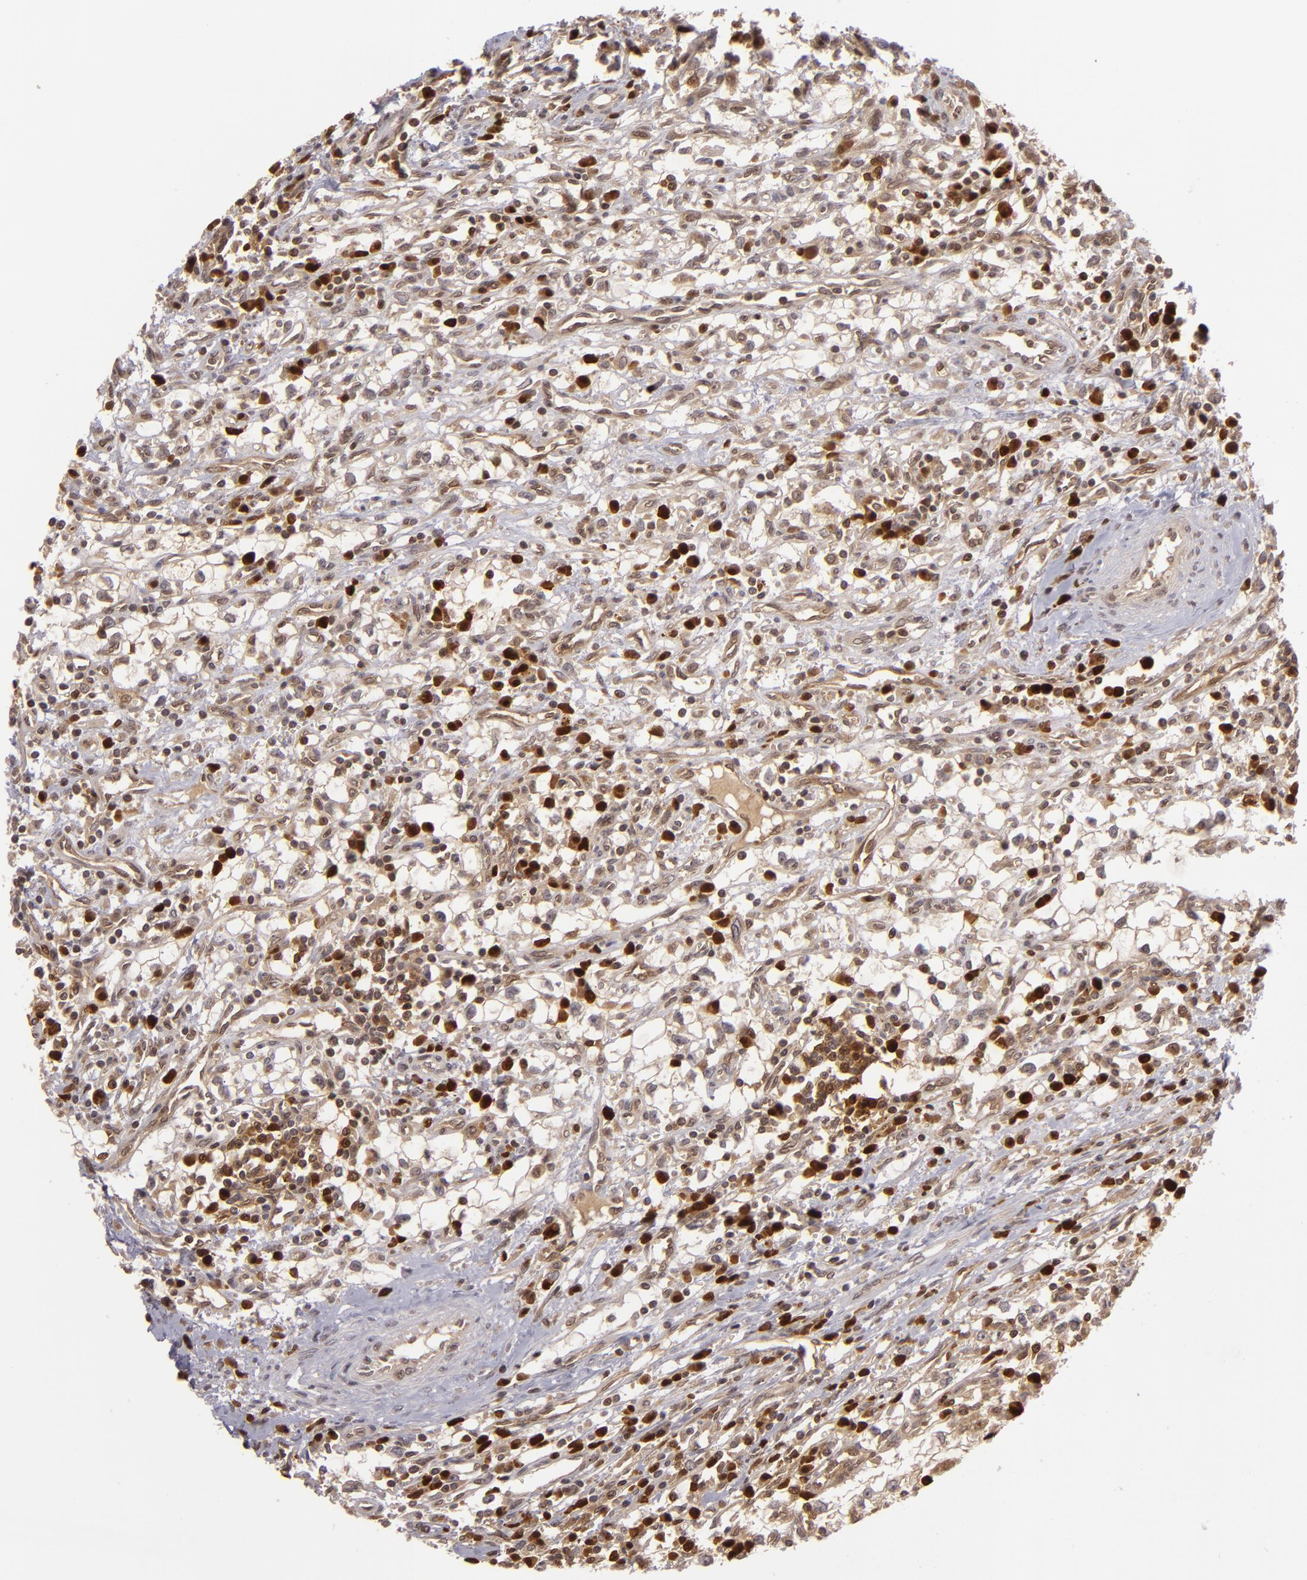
{"staining": {"intensity": "weak", "quantity": "25%-75%", "location": "cytoplasmic/membranous"}, "tissue": "renal cancer", "cell_type": "Tumor cells", "image_type": "cancer", "snomed": [{"axis": "morphology", "description": "Adenocarcinoma, NOS"}, {"axis": "topography", "description": "Kidney"}], "caption": "A low amount of weak cytoplasmic/membranous positivity is present in about 25%-75% of tumor cells in renal cancer tissue. The staining was performed using DAB (3,3'-diaminobenzidine), with brown indicating positive protein expression. Nuclei are stained blue with hematoxylin.", "gene": "ZBTB33", "patient": {"sex": "male", "age": 82}}